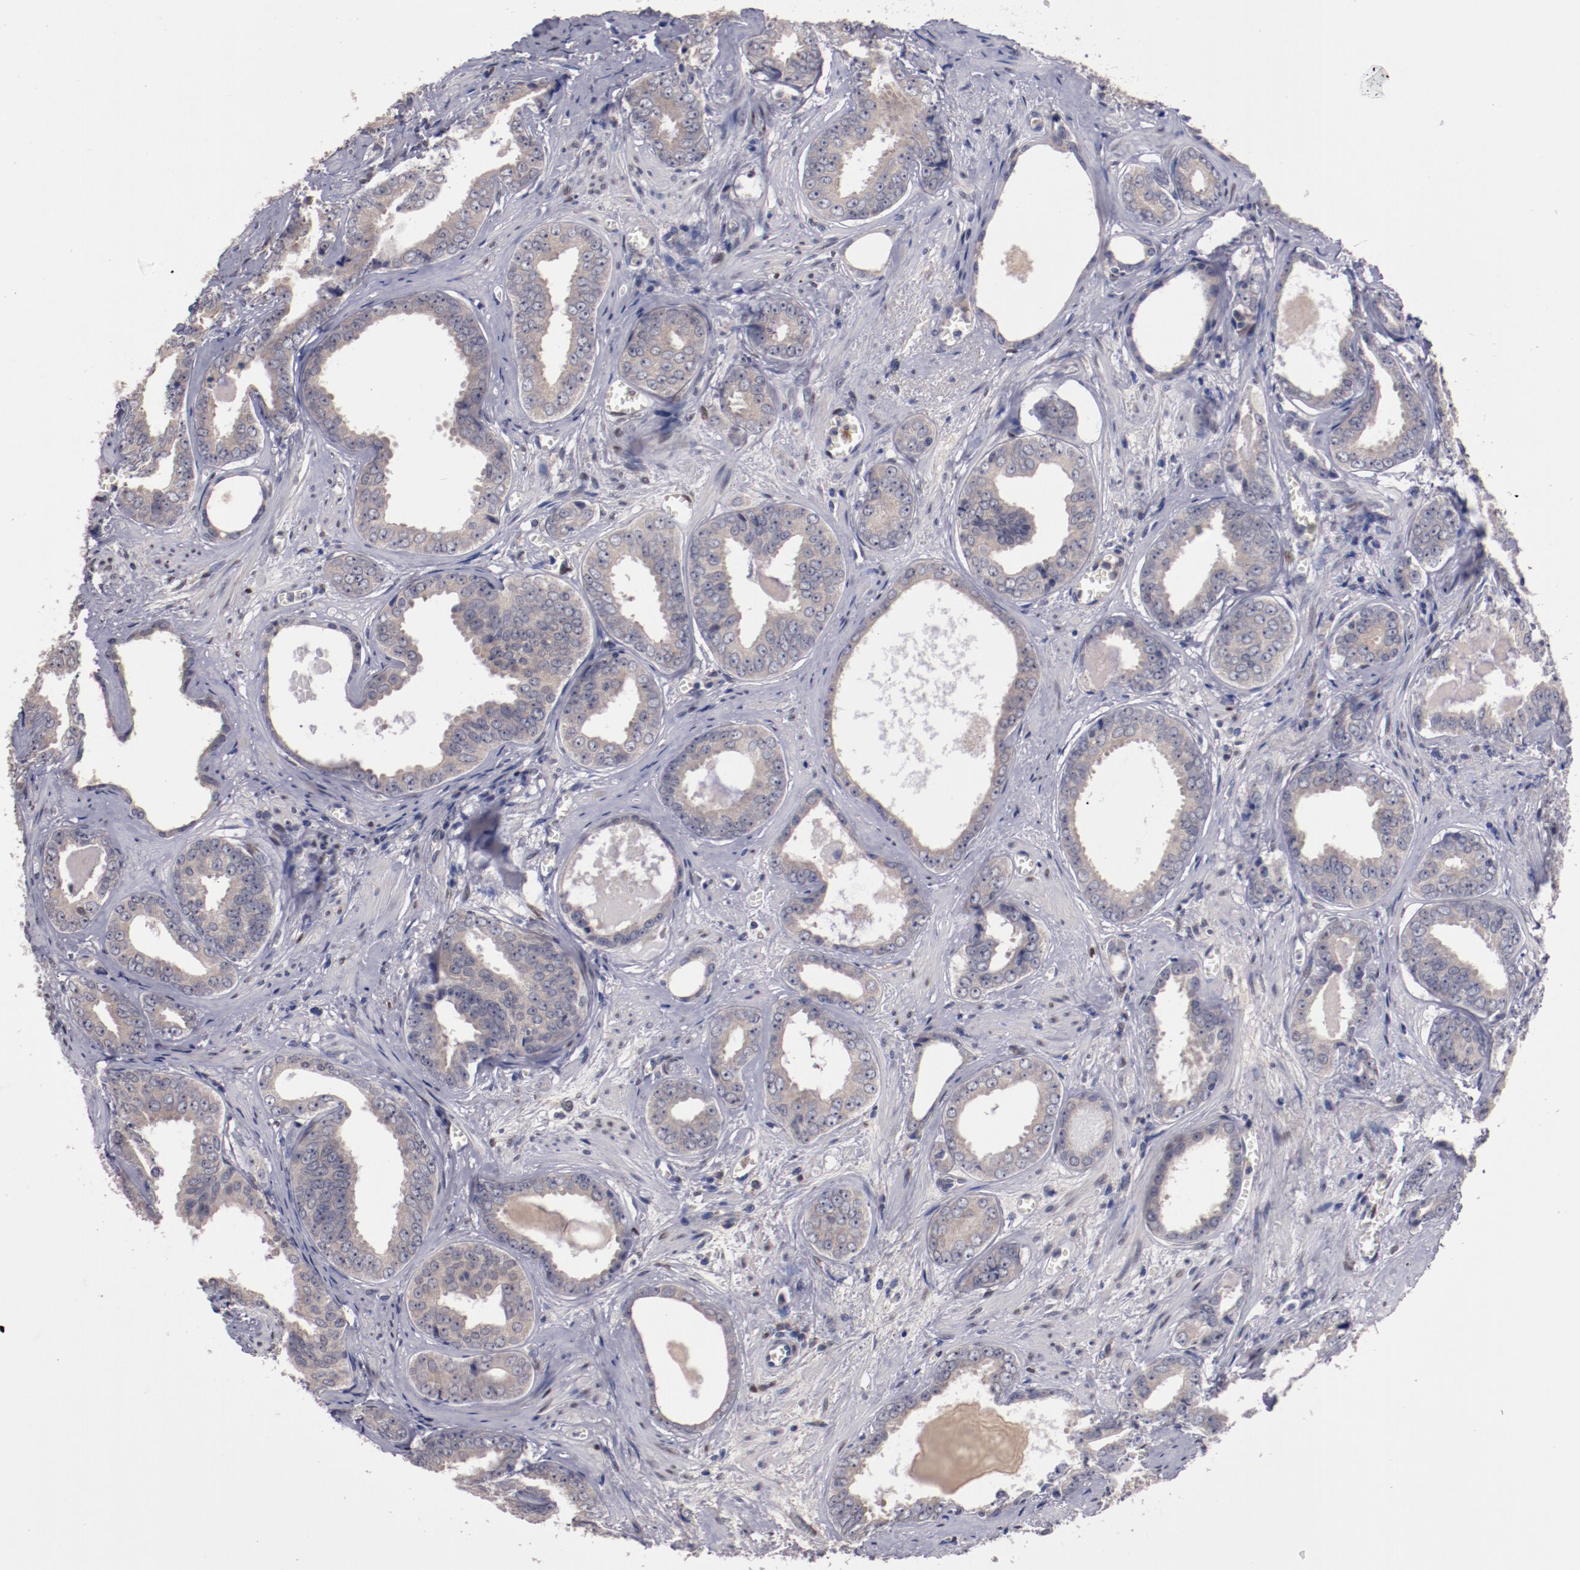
{"staining": {"intensity": "weak", "quantity": ">75%", "location": "cytoplasmic/membranous"}, "tissue": "prostate cancer", "cell_type": "Tumor cells", "image_type": "cancer", "snomed": [{"axis": "morphology", "description": "Adenocarcinoma, Medium grade"}, {"axis": "topography", "description": "Prostate"}], "caption": "IHC micrograph of neoplastic tissue: human prostate adenocarcinoma (medium-grade) stained using immunohistochemistry displays low levels of weak protein expression localized specifically in the cytoplasmic/membranous of tumor cells, appearing as a cytoplasmic/membranous brown color.", "gene": "FAM81A", "patient": {"sex": "male", "age": 79}}